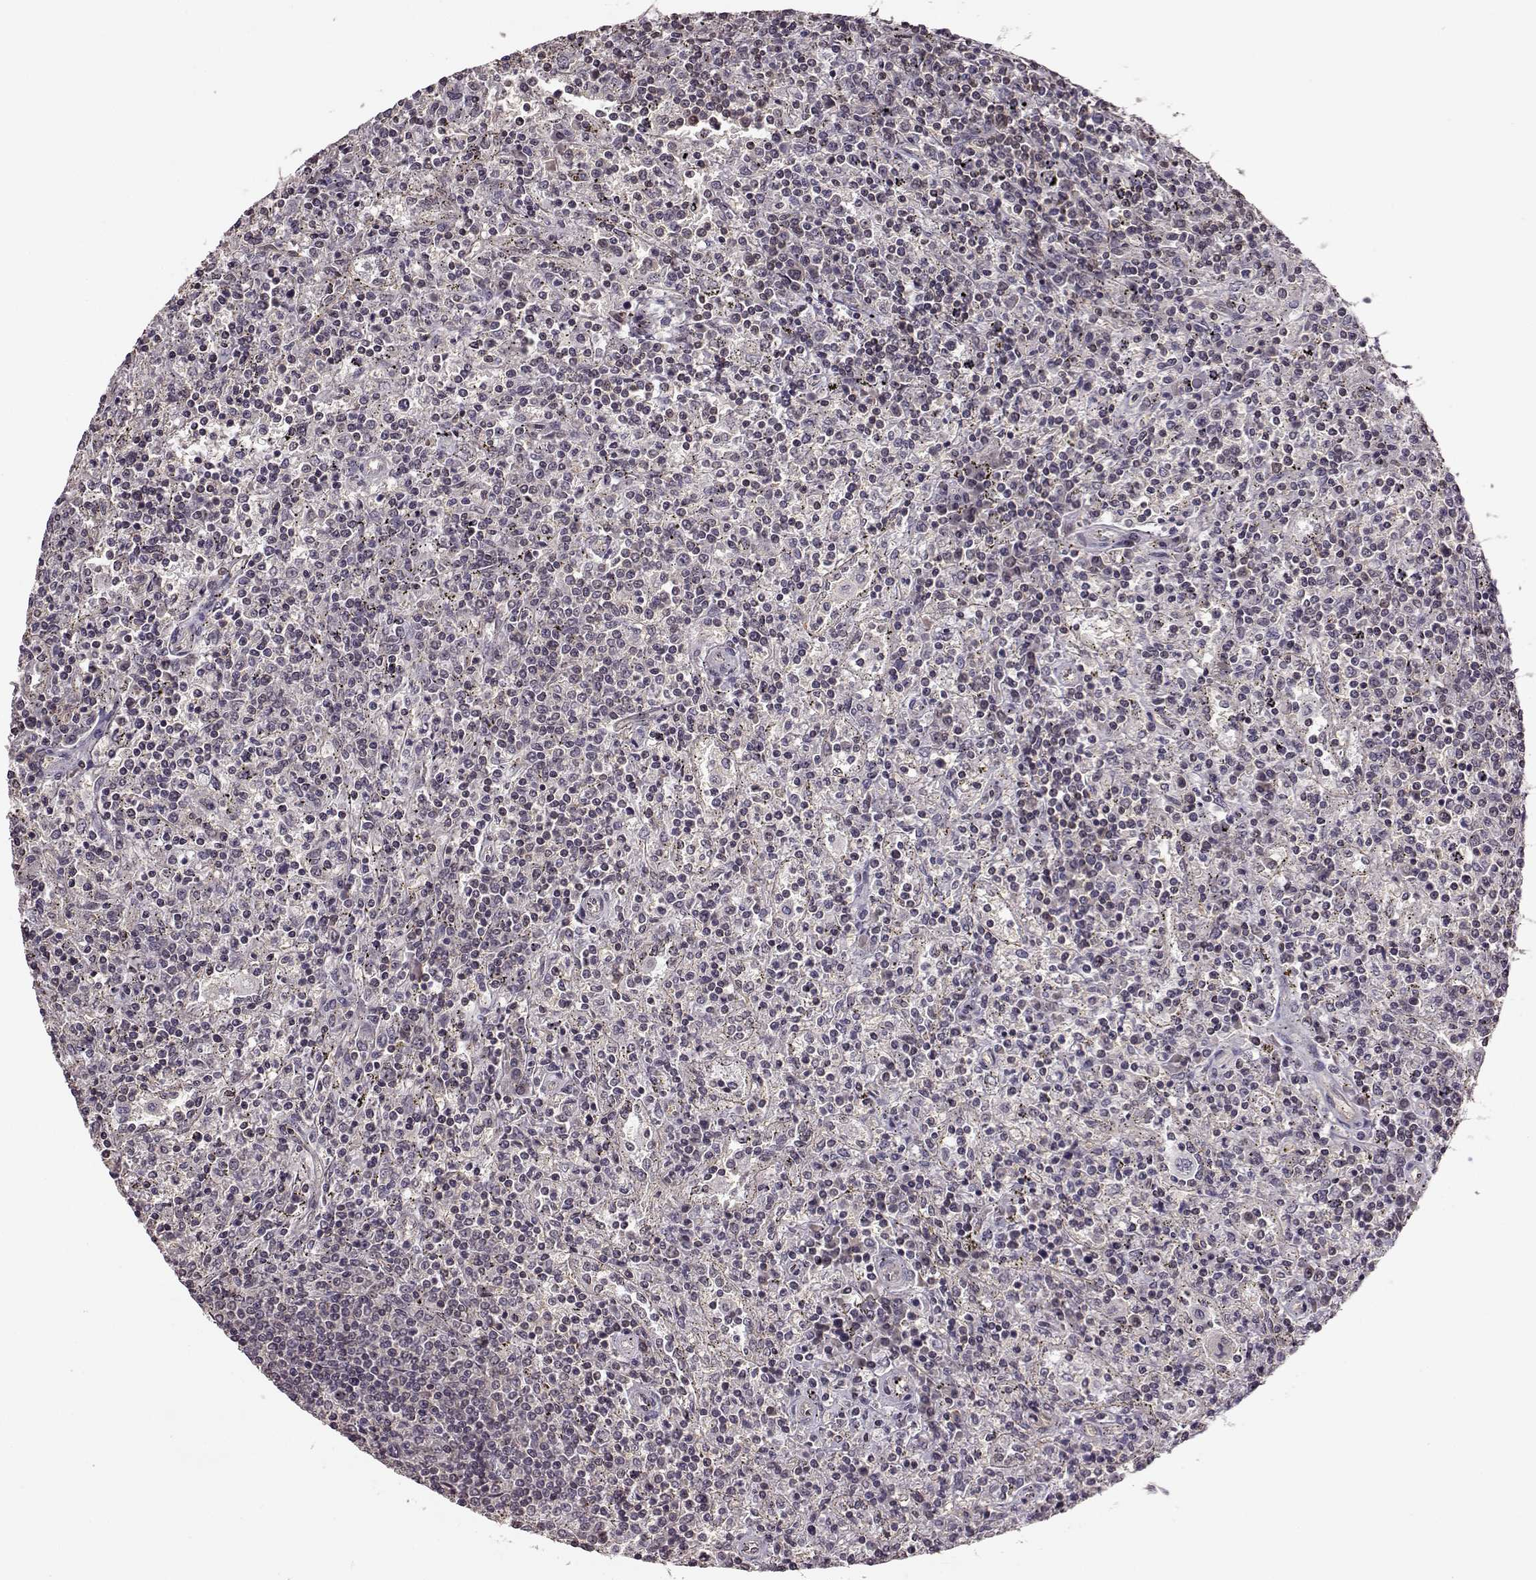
{"staining": {"intensity": "negative", "quantity": "none", "location": "none"}, "tissue": "lymphoma", "cell_type": "Tumor cells", "image_type": "cancer", "snomed": [{"axis": "morphology", "description": "Malignant lymphoma, non-Hodgkin's type, Low grade"}, {"axis": "topography", "description": "Spleen"}], "caption": "Immunohistochemistry of human malignant lymphoma, non-Hodgkin's type (low-grade) reveals no expression in tumor cells.", "gene": "FTO", "patient": {"sex": "male", "age": 62}}